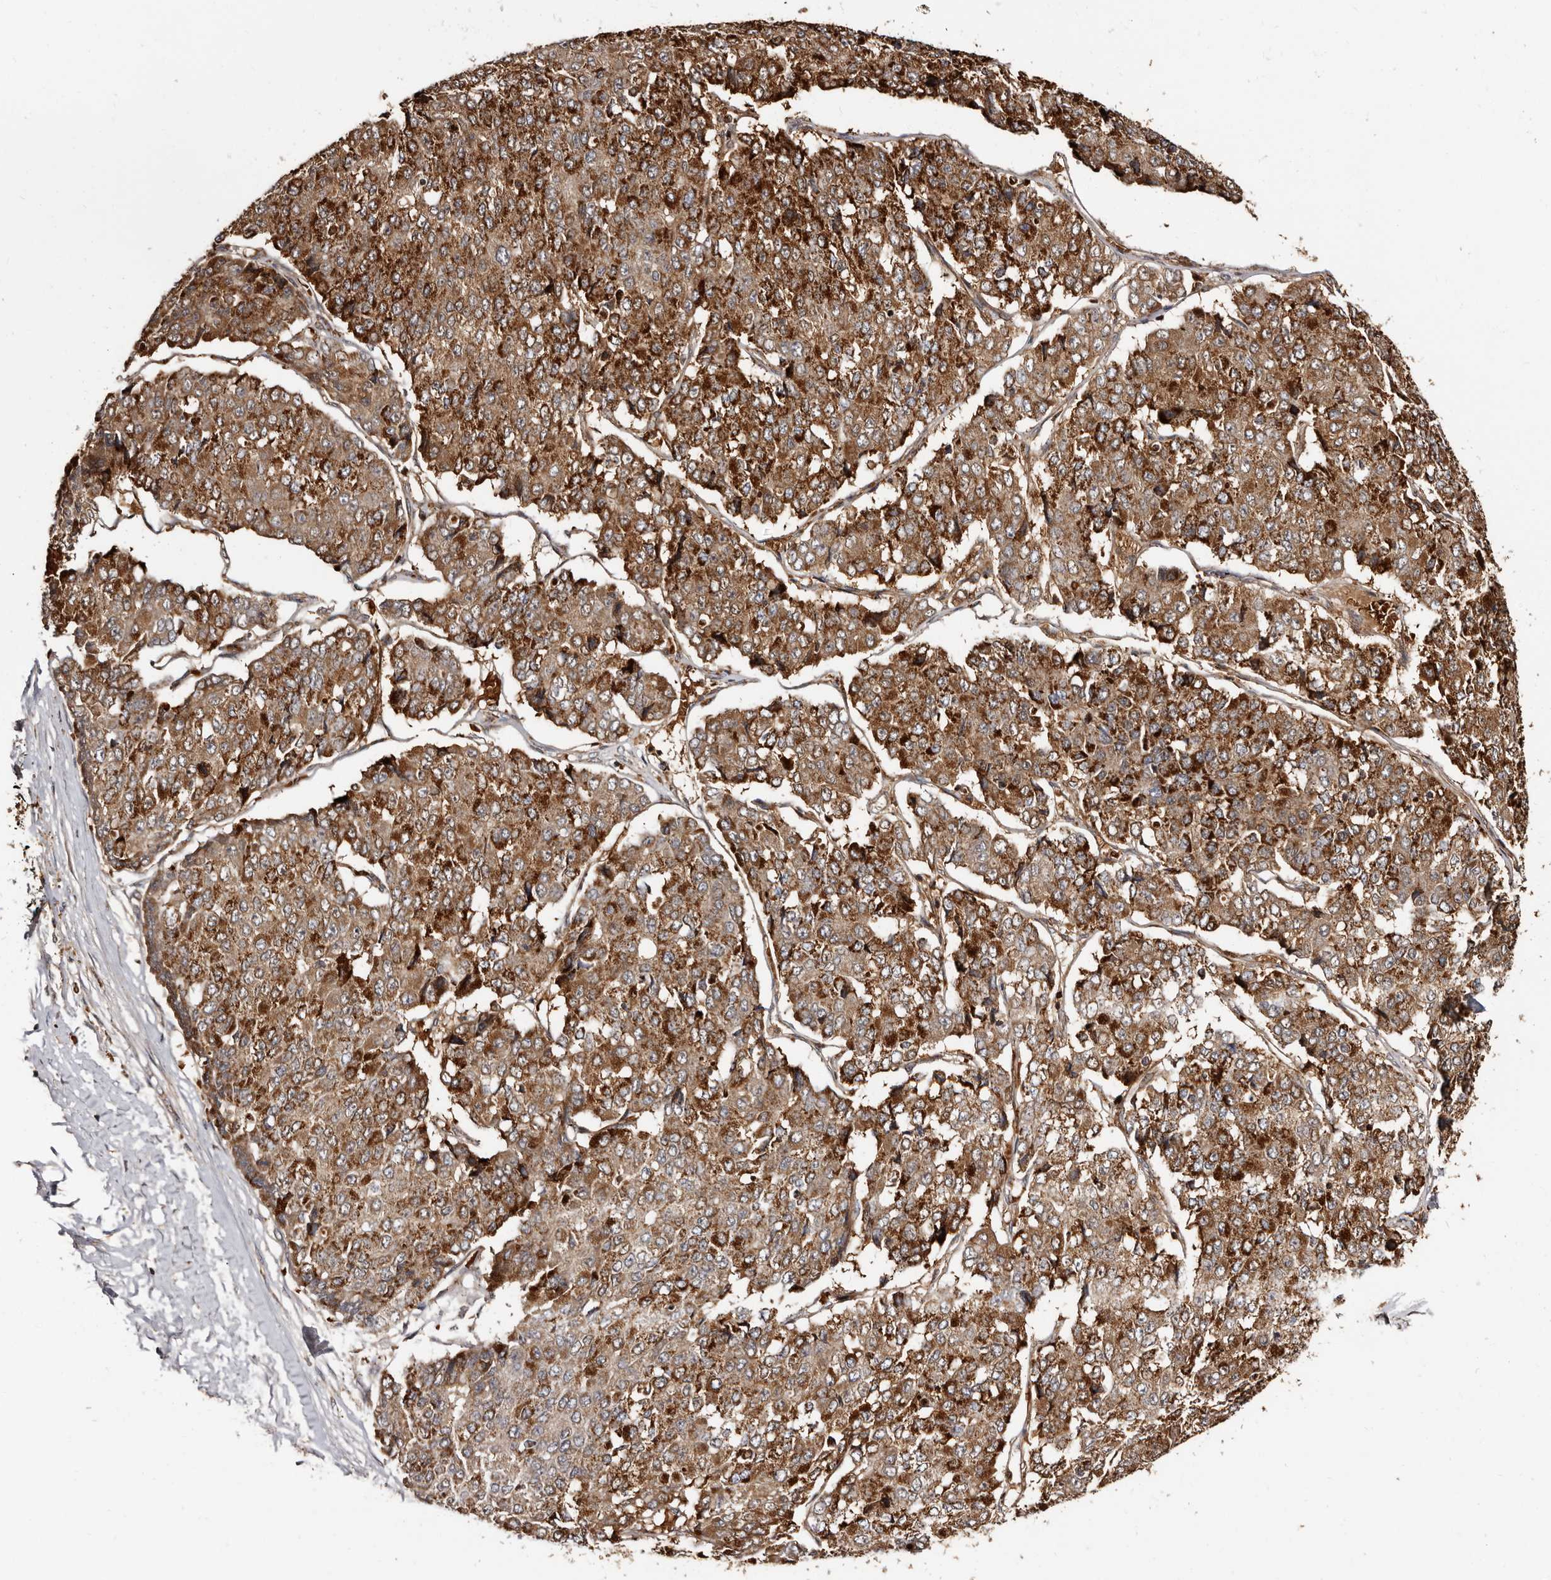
{"staining": {"intensity": "strong", "quantity": ">75%", "location": "cytoplasmic/membranous"}, "tissue": "pancreatic cancer", "cell_type": "Tumor cells", "image_type": "cancer", "snomed": [{"axis": "morphology", "description": "Adenocarcinoma, NOS"}, {"axis": "topography", "description": "Pancreas"}], "caption": "Pancreatic adenocarcinoma stained for a protein (brown) displays strong cytoplasmic/membranous positive expression in about >75% of tumor cells.", "gene": "BAX", "patient": {"sex": "male", "age": 50}}